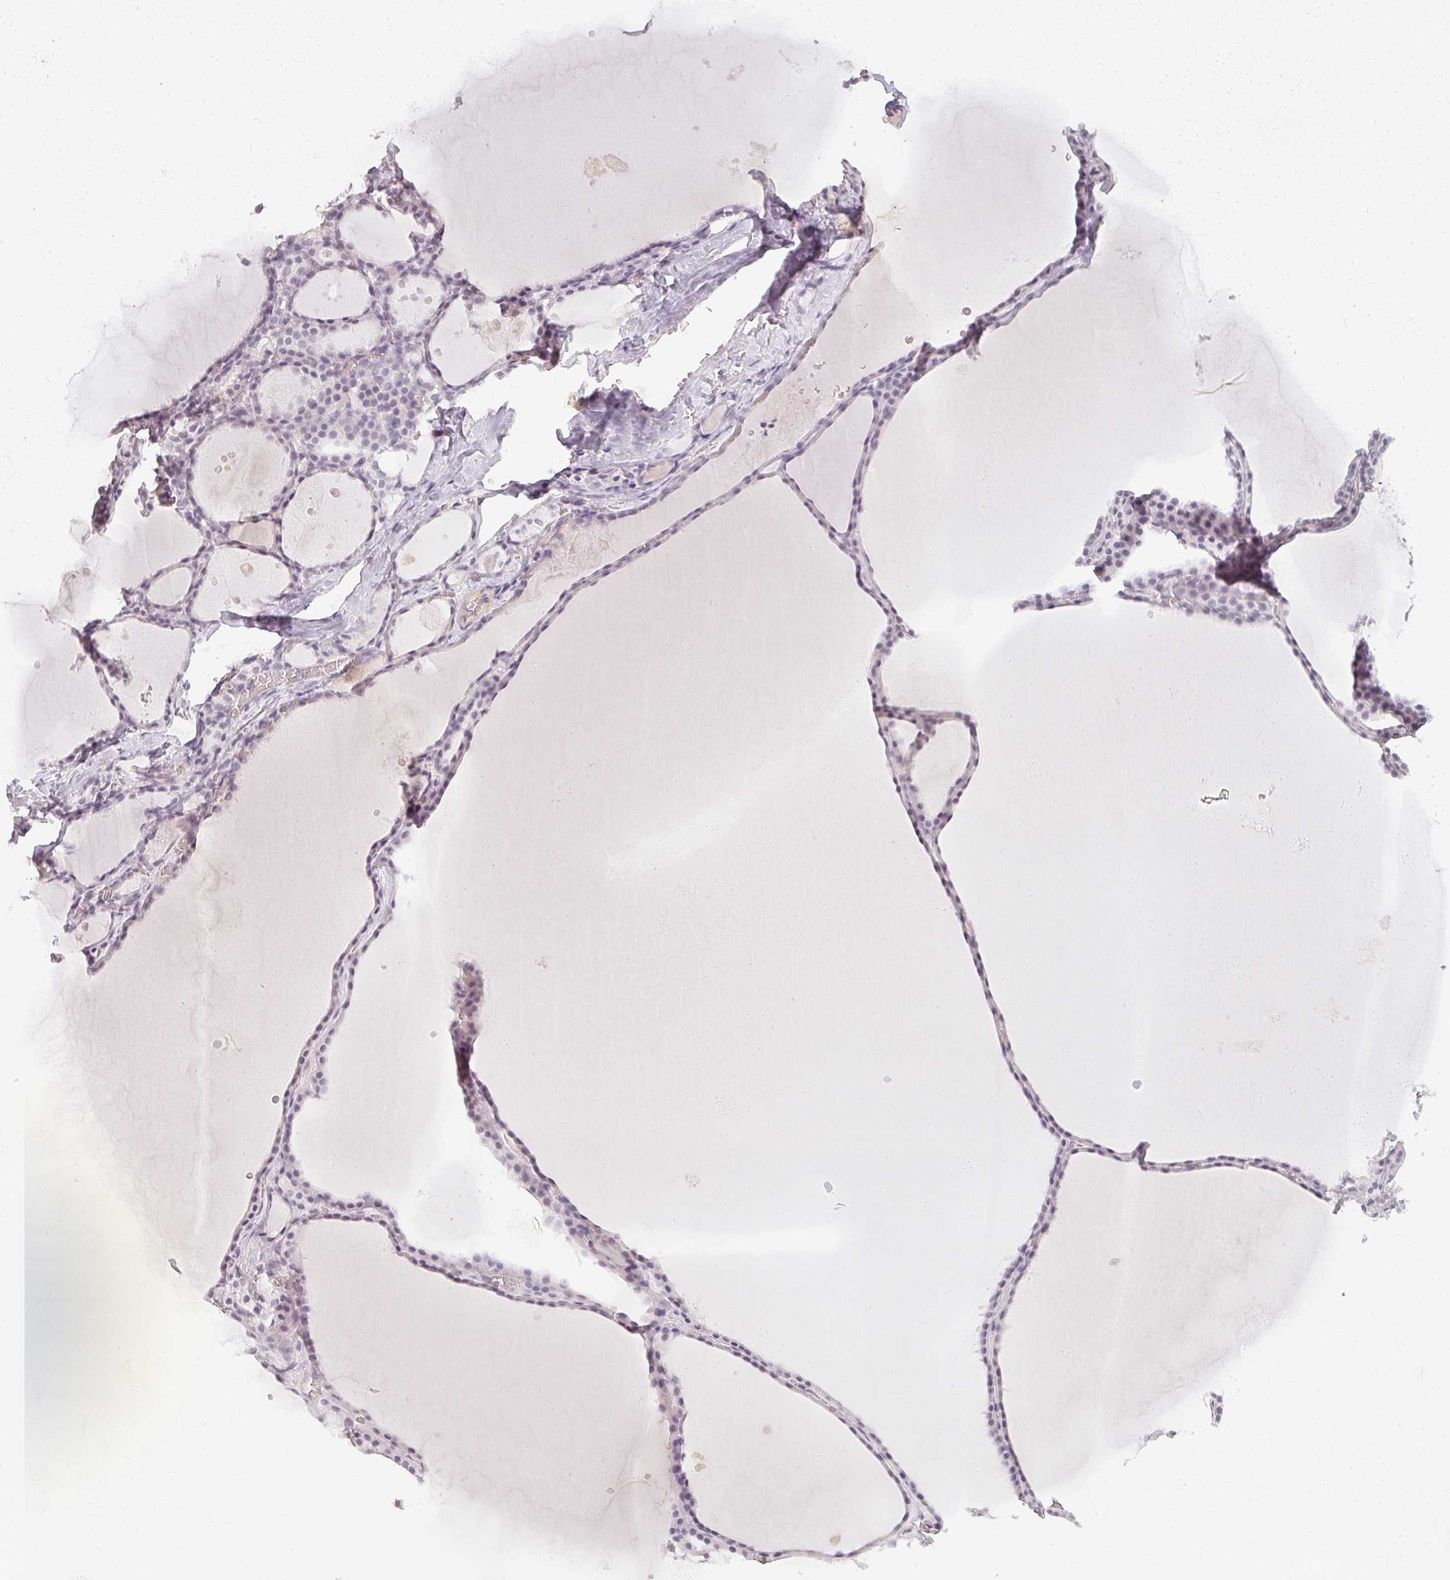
{"staining": {"intensity": "negative", "quantity": "none", "location": "none"}, "tissue": "thyroid gland", "cell_type": "Glandular cells", "image_type": "normal", "snomed": [{"axis": "morphology", "description": "Normal tissue, NOS"}, {"axis": "topography", "description": "Thyroid gland"}], "caption": "This image is of normal thyroid gland stained with immunohistochemistry to label a protein in brown with the nuclei are counter-stained blue. There is no positivity in glandular cells. Nuclei are stained in blue.", "gene": "RFPL2", "patient": {"sex": "male", "age": 56}}